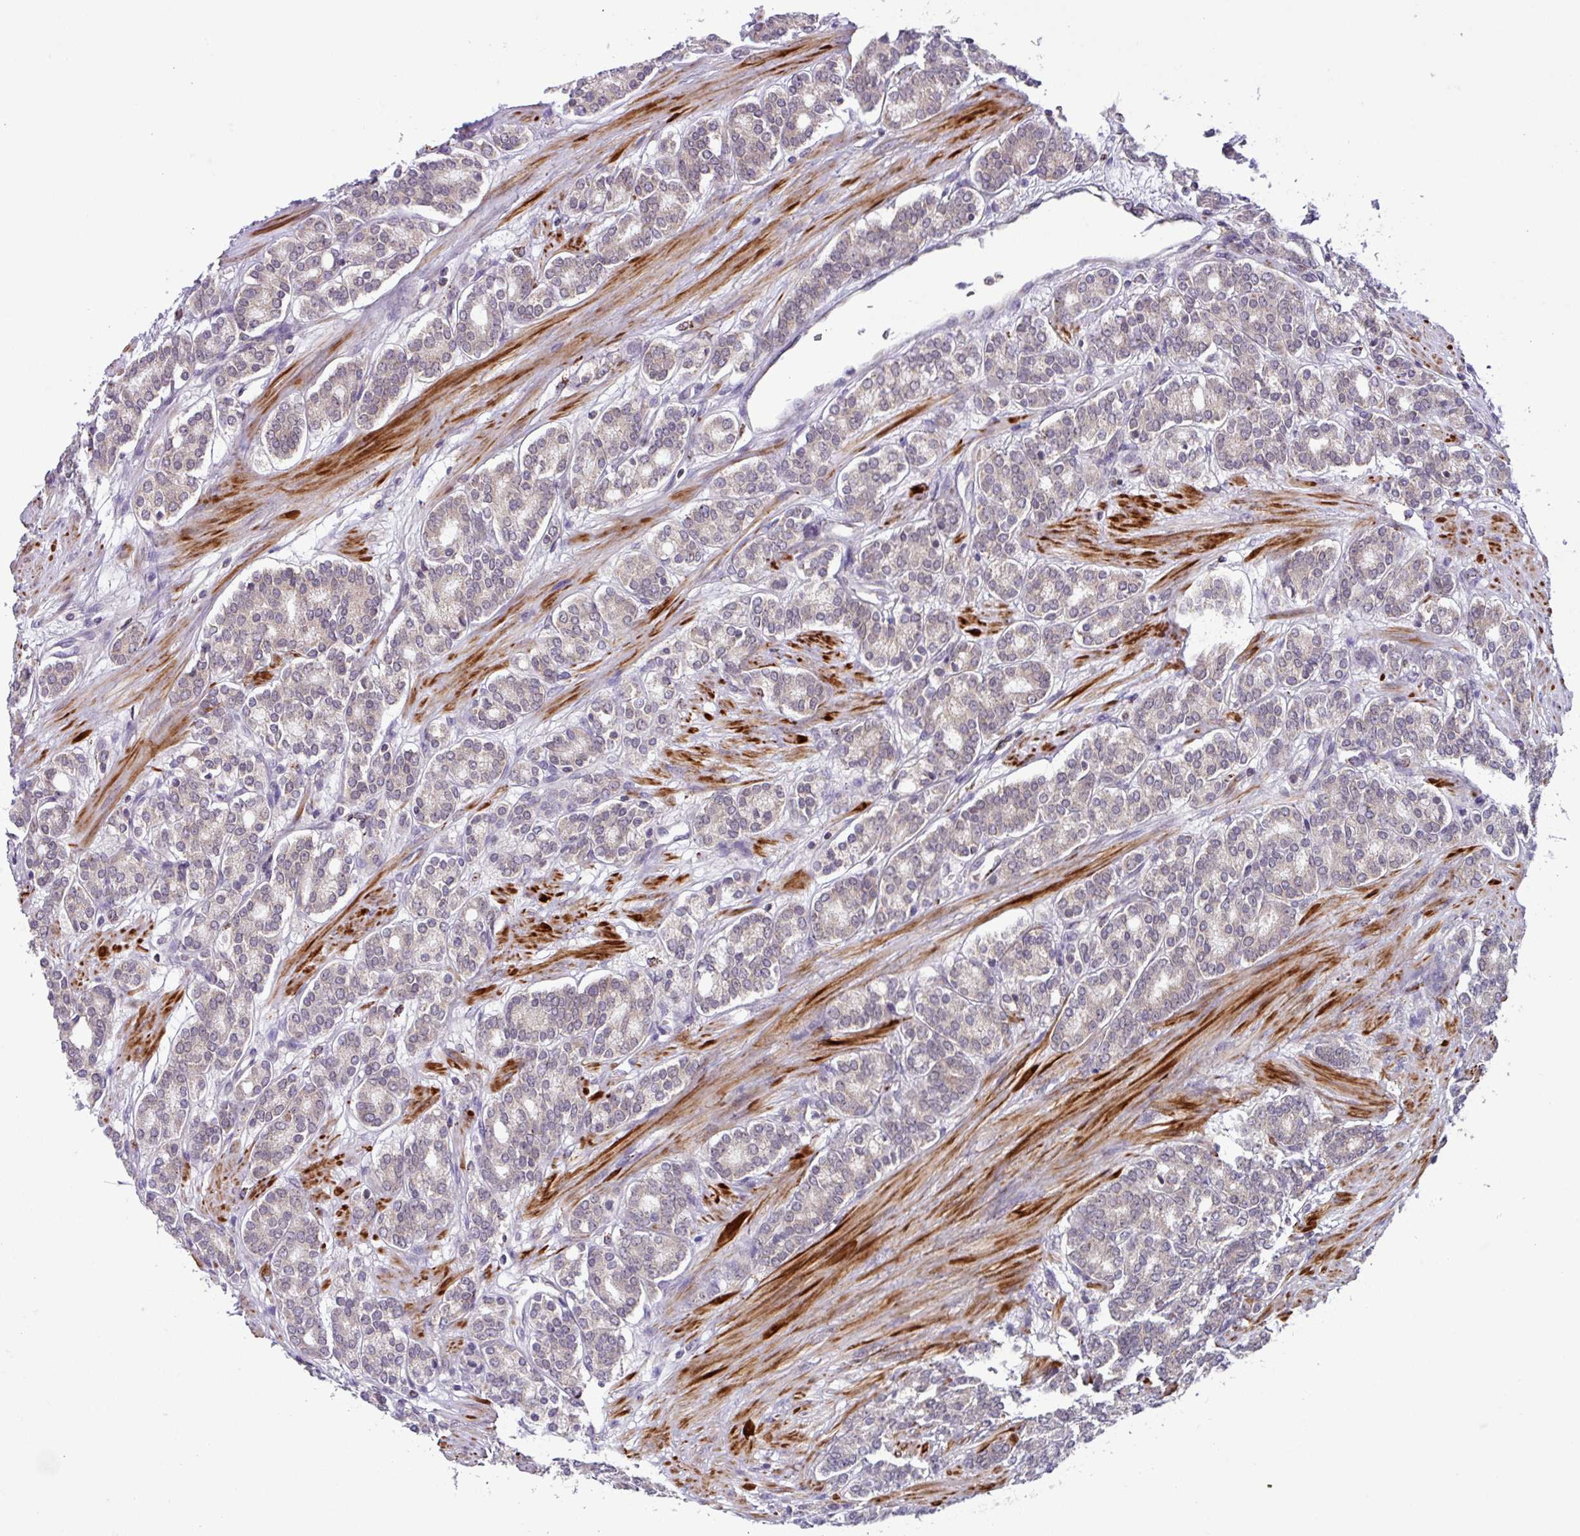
{"staining": {"intensity": "negative", "quantity": "none", "location": "none"}, "tissue": "prostate cancer", "cell_type": "Tumor cells", "image_type": "cancer", "snomed": [{"axis": "morphology", "description": "Adenocarcinoma, High grade"}, {"axis": "topography", "description": "Prostate"}], "caption": "High magnification brightfield microscopy of adenocarcinoma (high-grade) (prostate) stained with DAB (brown) and counterstained with hematoxylin (blue): tumor cells show no significant staining.", "gene": "AKIRIN1", "patient": {"sex": "male", "age": 62}}